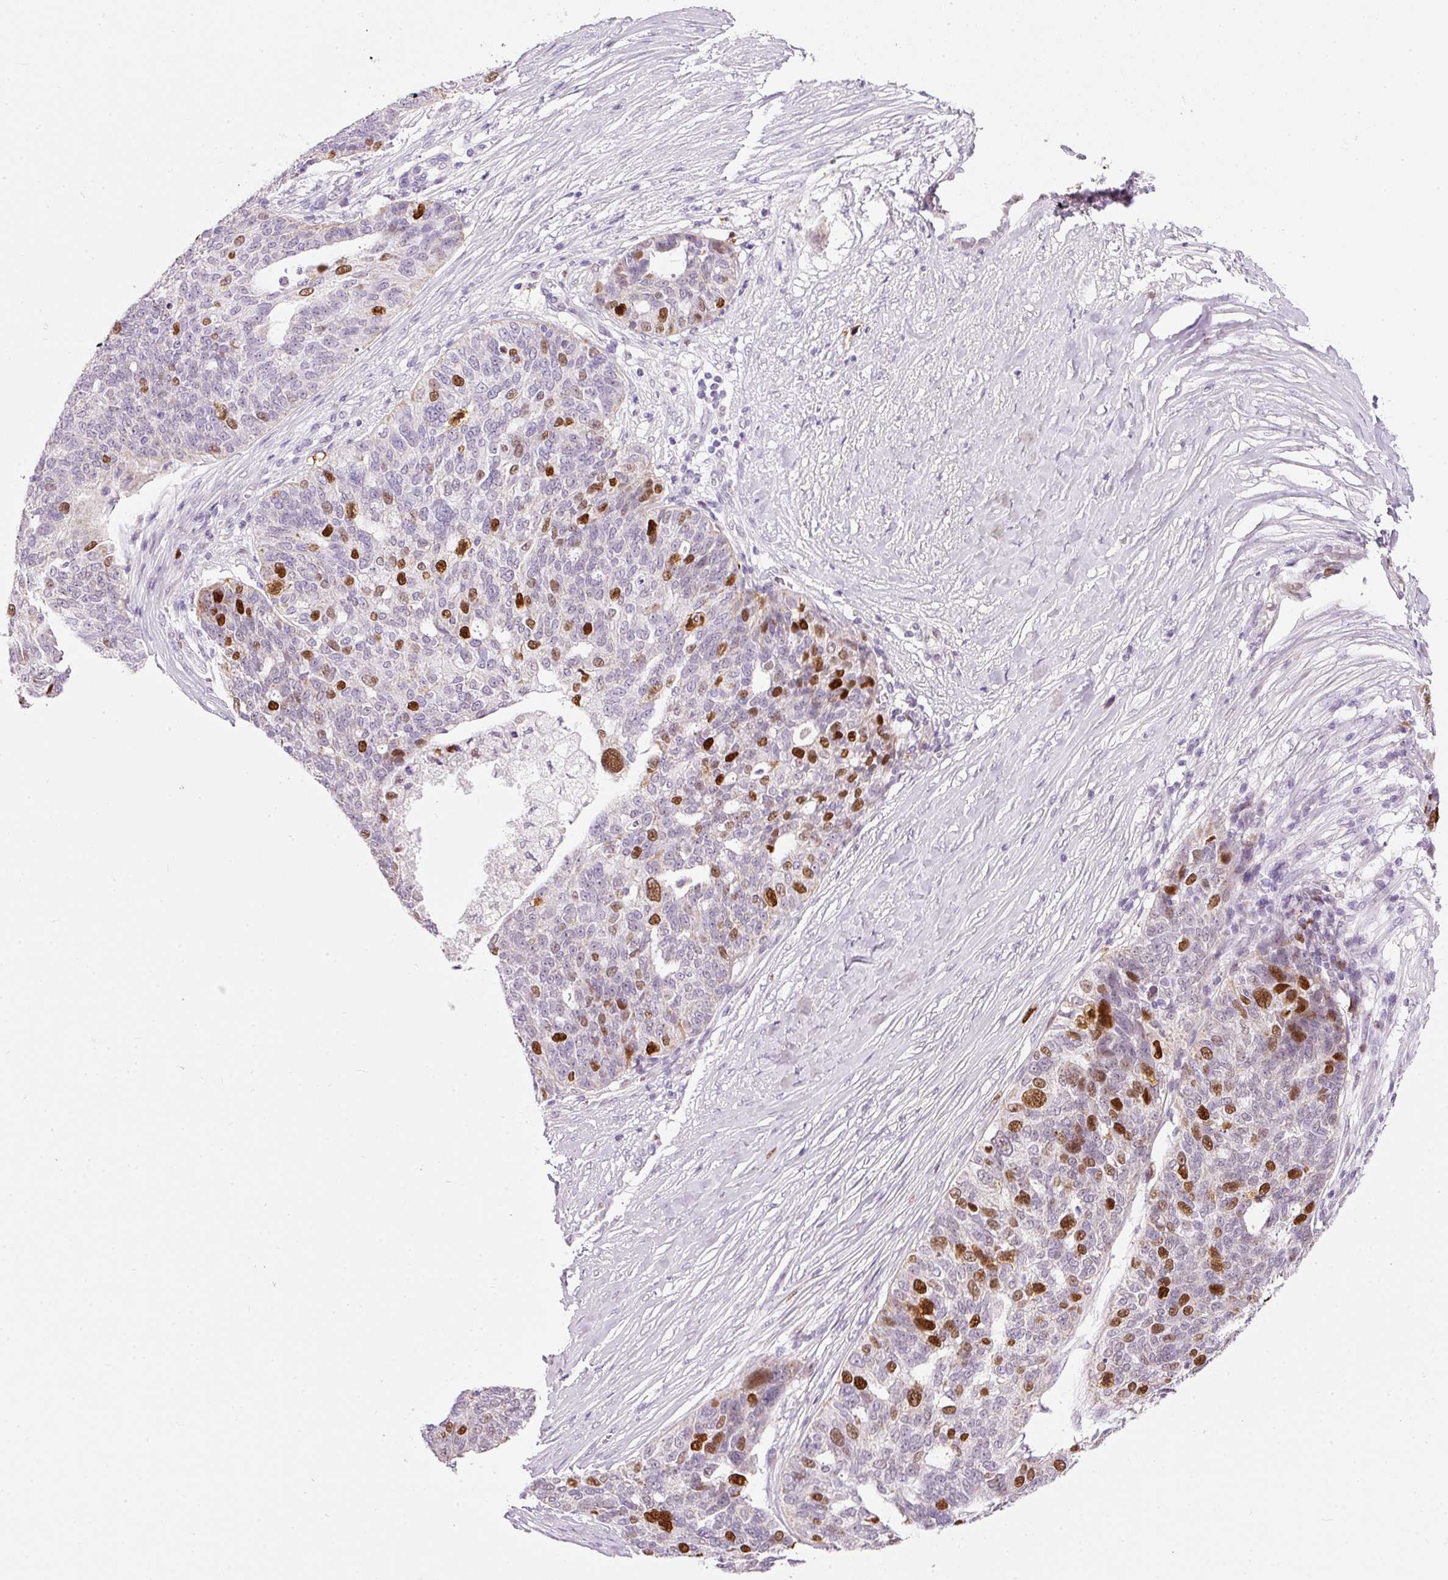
{"staining": {"intensity": "moderate", "quantity": "25%-75%", "location": "nuclear"}, "tissue": "ovarian cancer", "cell_type": "Tumor cells", "image_type": "cancer", "snomed": [{"axis": "morphology", "description": "Cystadenocarcinoma, serous, NOS"}, {"axis": "topography", "description": "Ovary"}], "caption": "Serous cystadenocarcinoma (ovarian) stained with DAB (3,3'-diaminobenzidine) immunohistochemistry reveals medium levels of moderate nuclear expression in about 25%-75% of tumor cells.", "gene": "KPNA2", "patient": {"sex": "female", "age": 59}}